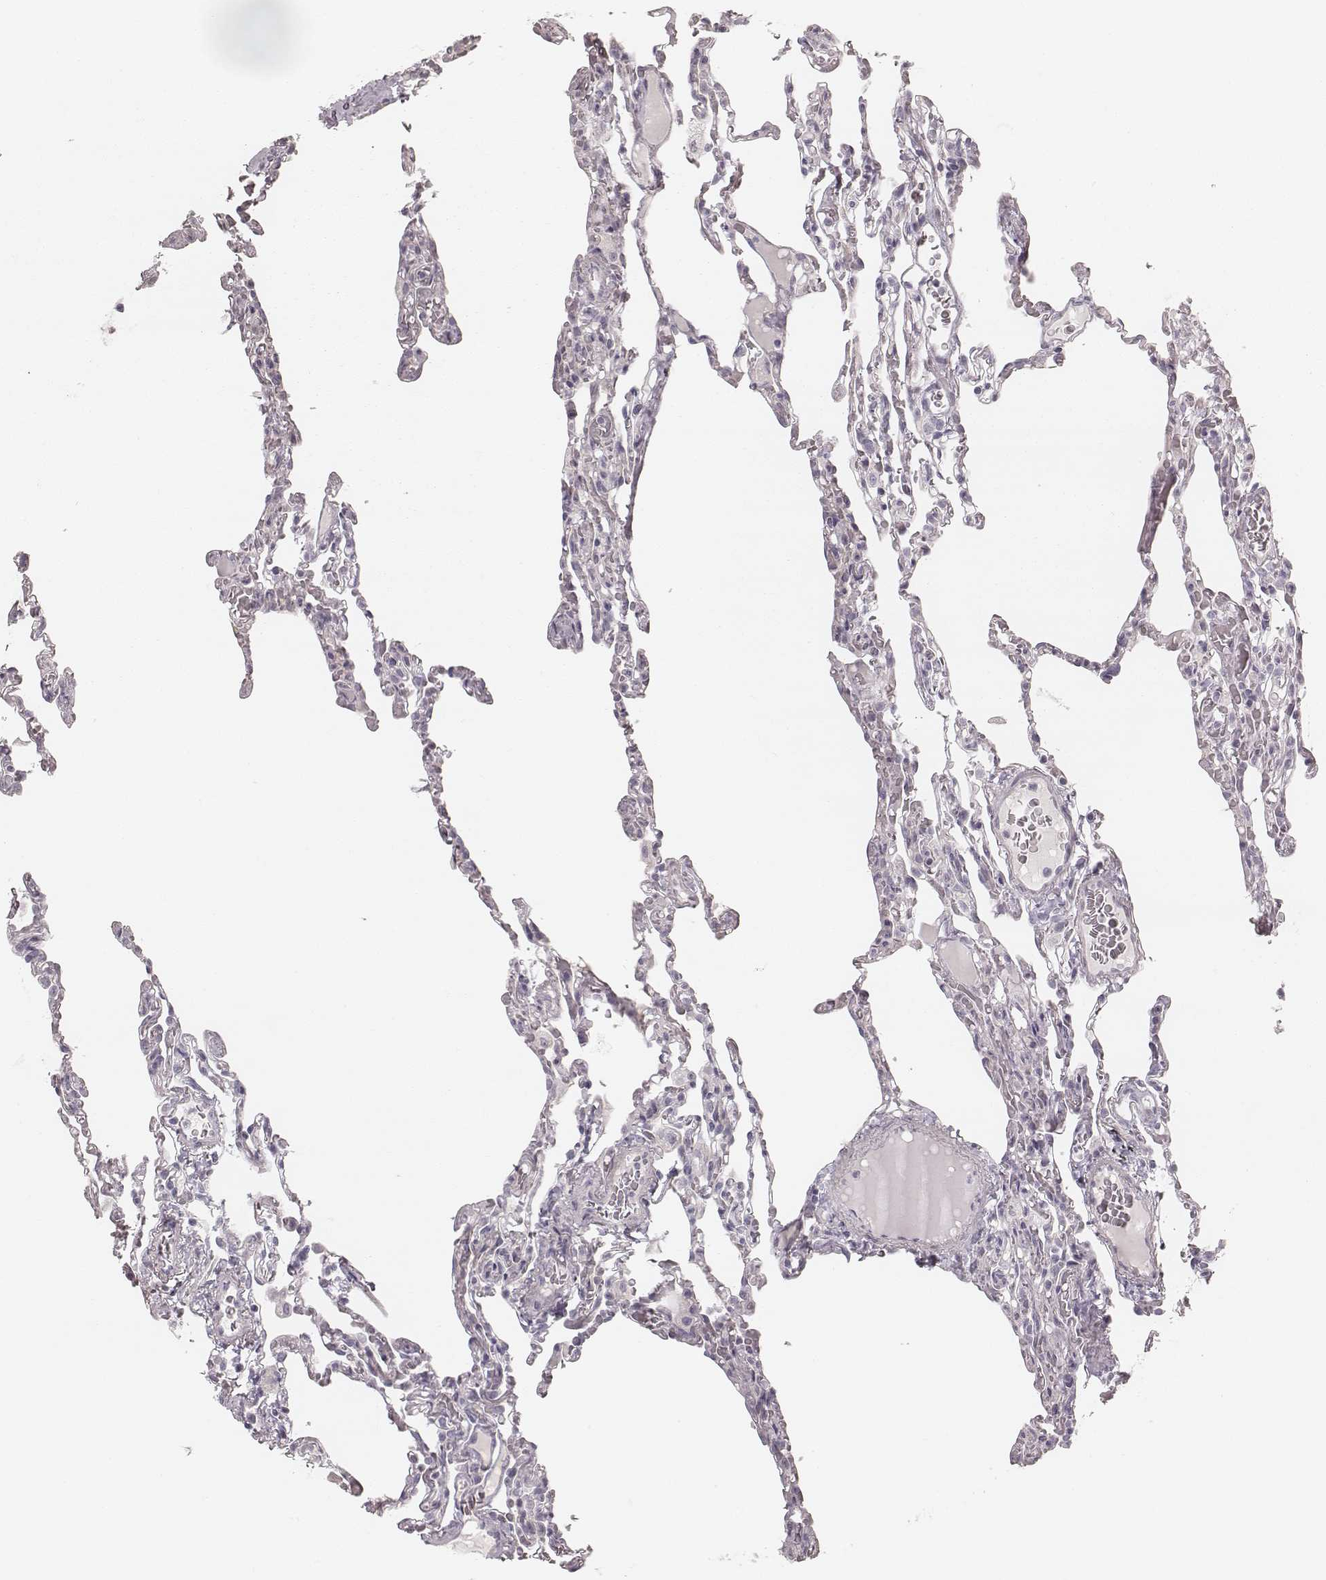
{"staining": {"intensity": "negative", "quantity": "none", "location": "none"}, "tissue": "lung", "cell_type": "Alveolar cells", "image_type": "normal", "snomed": [{"axis": "morphology", "description": "Normal tissue, NOS"}, {"axis": "topography", "description": "Lung"}], "caption": "The image demonstrates no significant expression in alveolar cells of lung. Nuclei are stained in blue.", "gene": "SPATA24", "patient": {"sex": "female", "age": 43}}